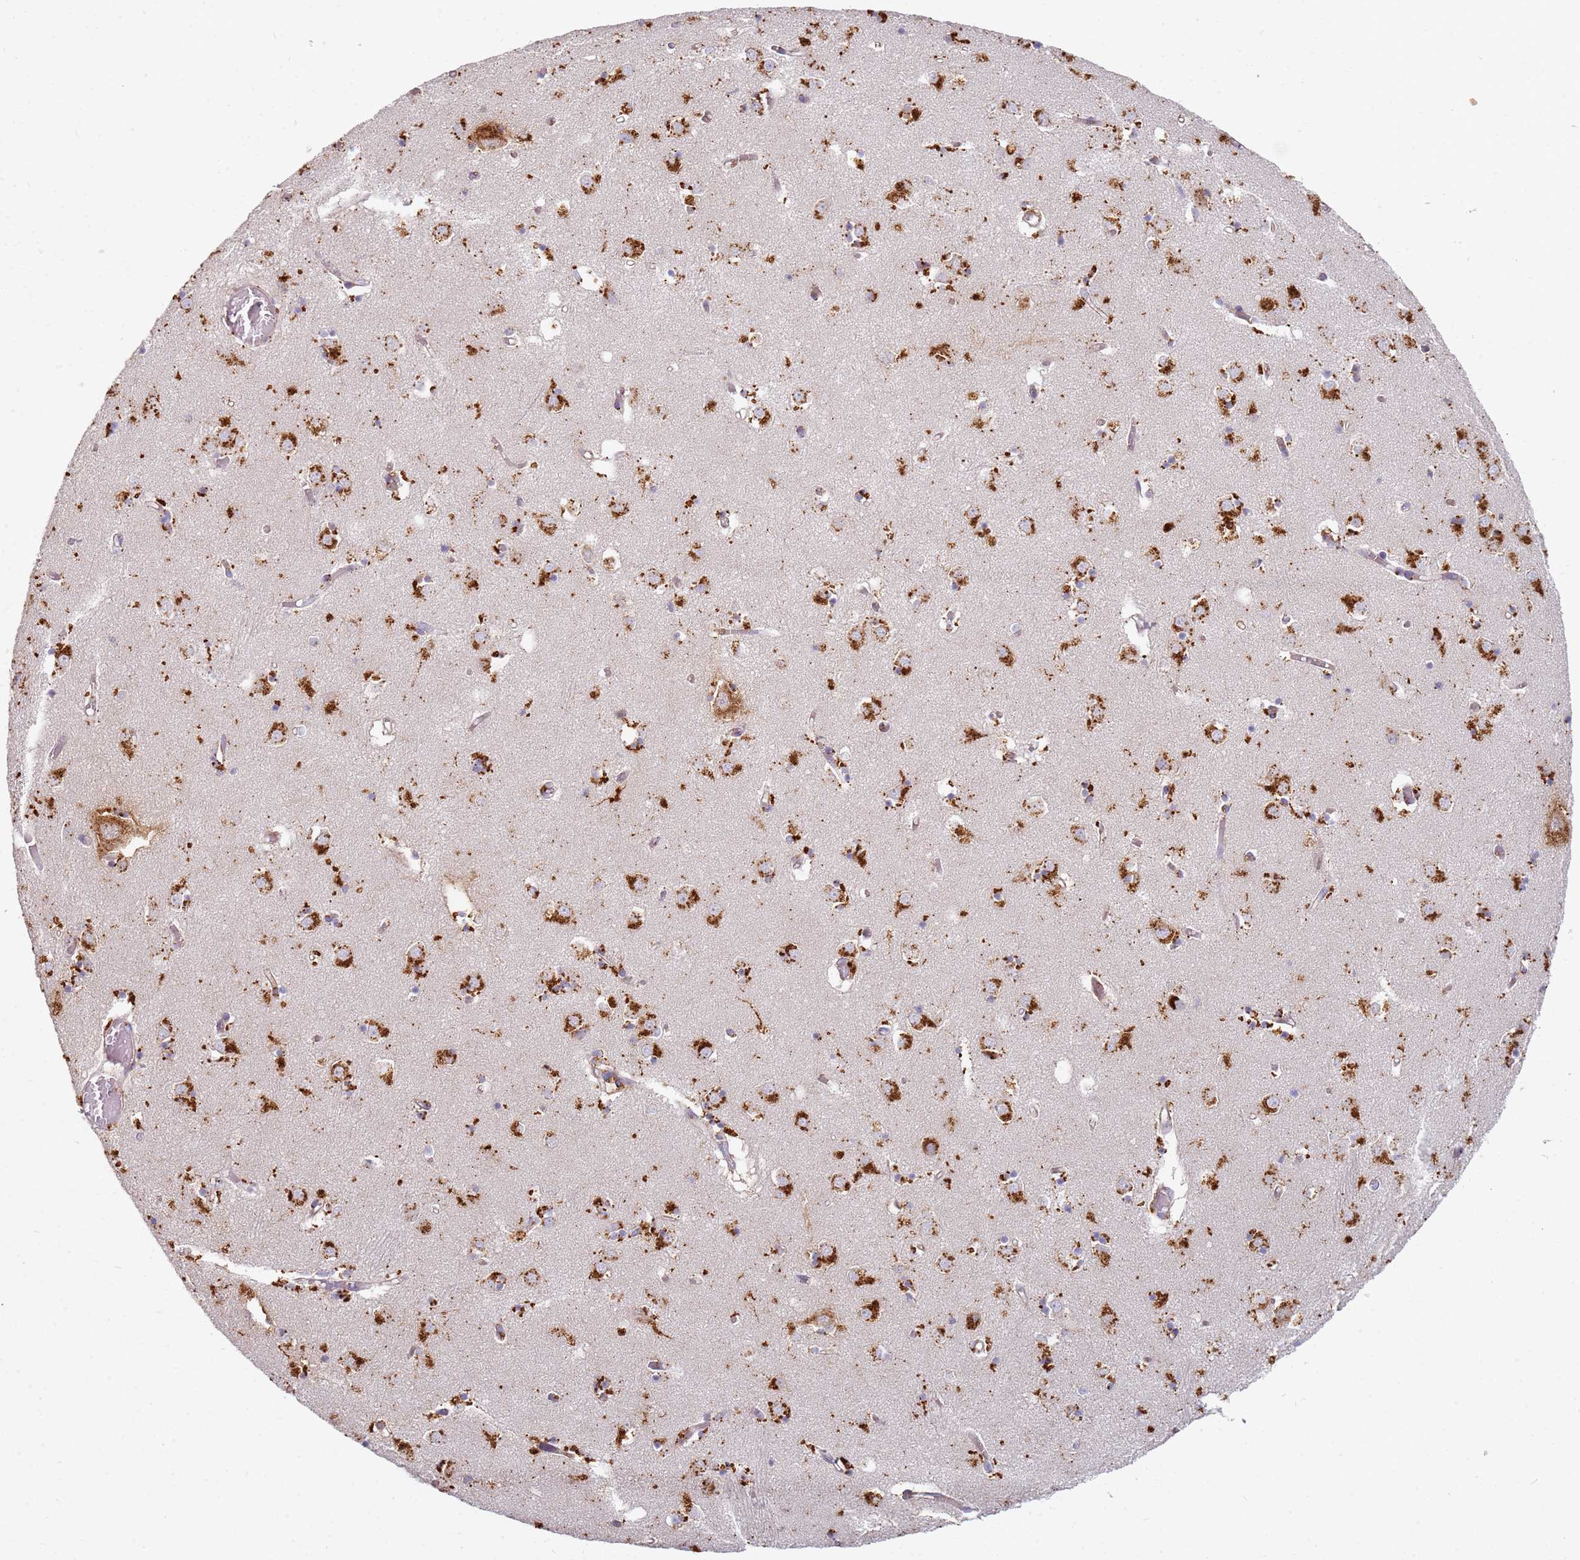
{"staining": {"intensity": "negative", "quantity": "none", "location": "none"}, "tissue": "caudate", "cell_type": "Glial cells", "image_type": "normal", "snomed": [{"axis": "morphology", "description": "Normal tissue, NOS"}, {"axis": "topography", "description": "Lateral ventricle wall"}], "caption": "The image exhibits no significant staining in glial cells of caudate.", "gene": "TMEM229B", "patient": {"sex": "male", "age": 70}}